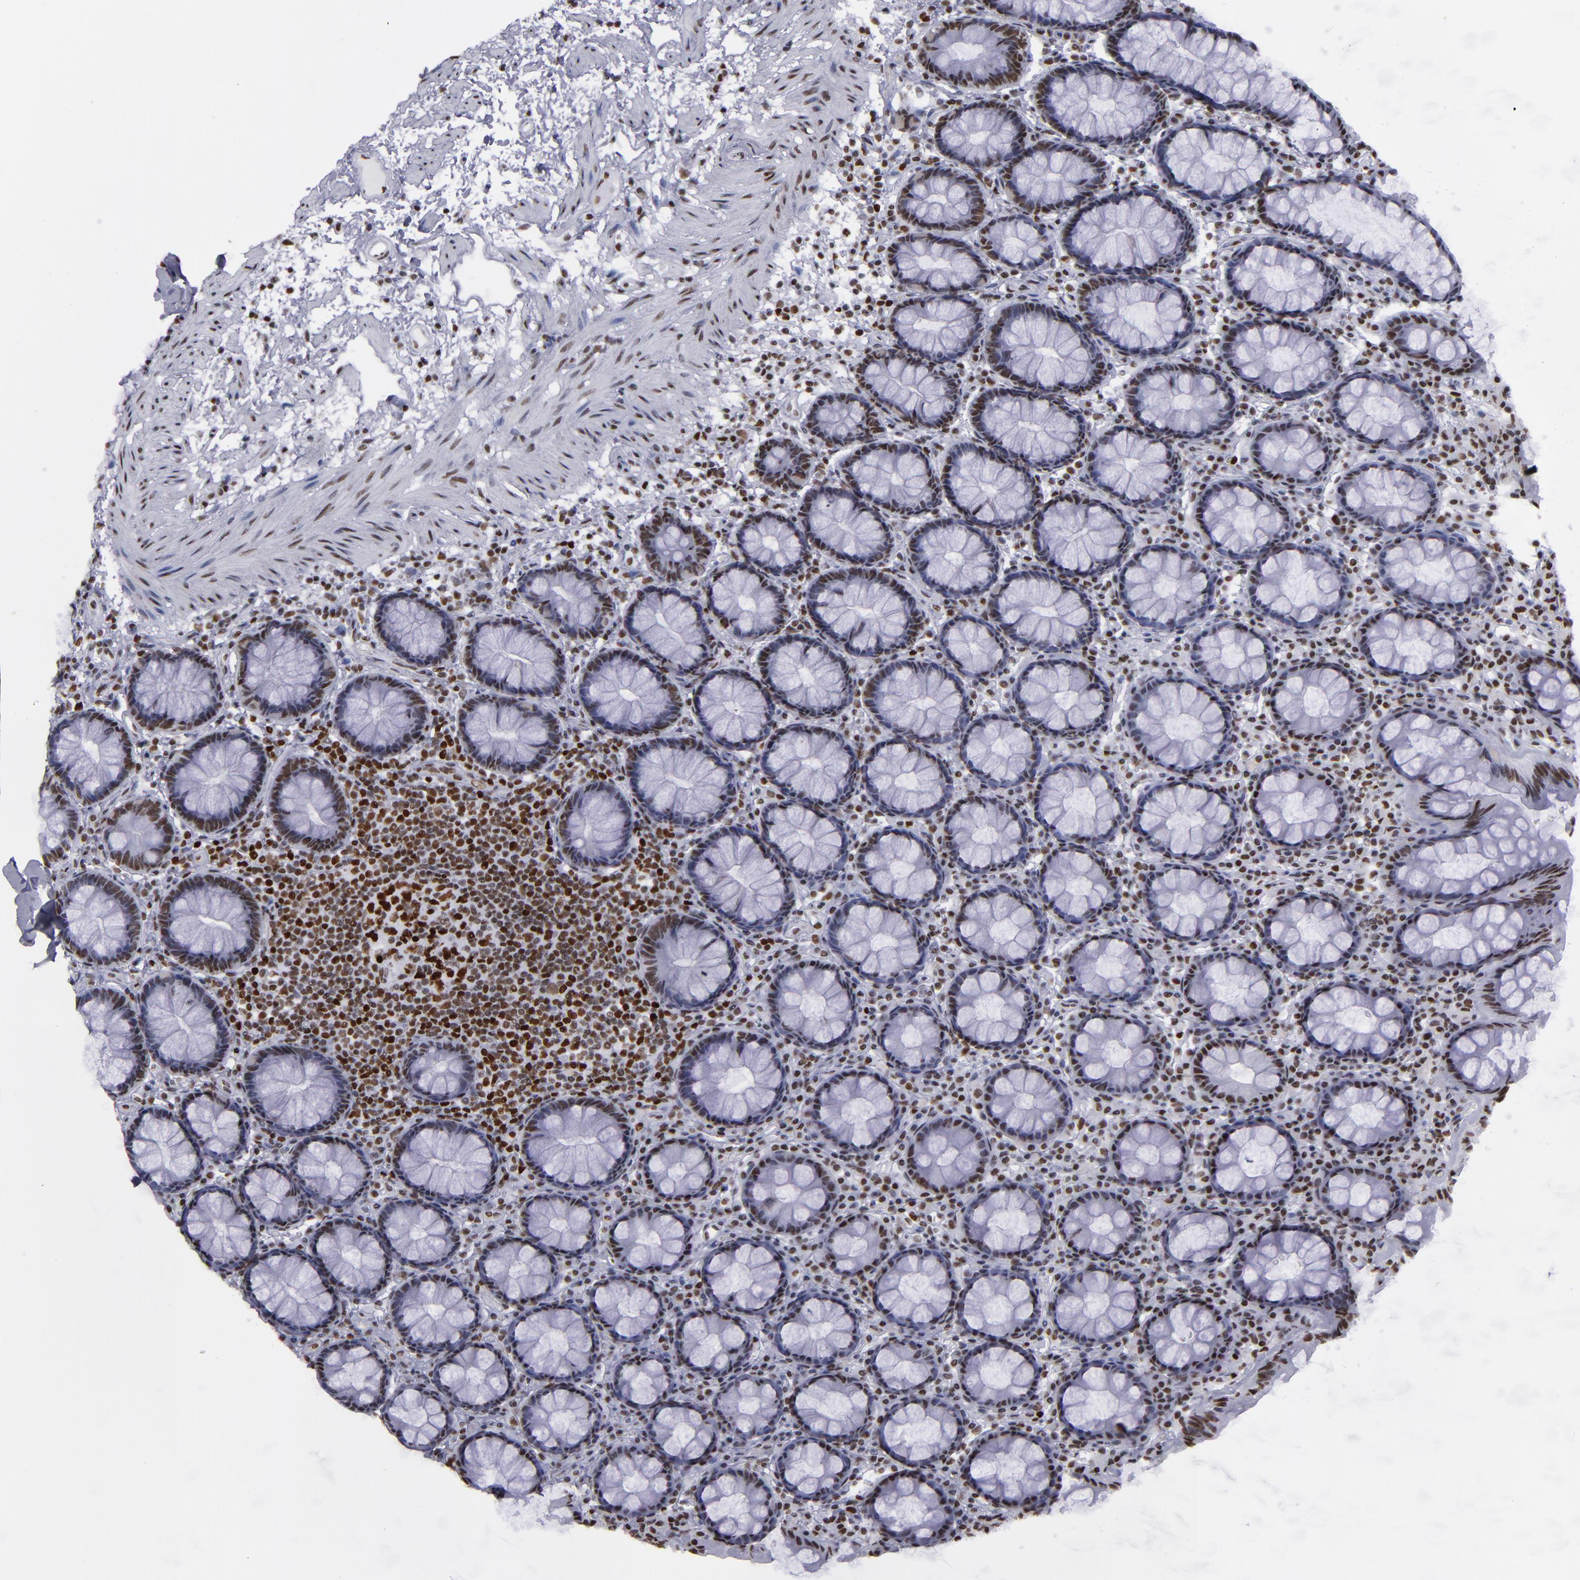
{"staining": {"intensity": "strong", "quantity": "<25%", "location": "nuclear"}, "tissue": "rectum", "cell_type": "Glandular cells", "image_type": "normal", "snomed": [{"axis": "morphology", "description": "Normal tissue, NOS"}, {"axis": "topography", "description": "Rectum"}], "caption": "Protein staining of normal rectum shows strong nuclear expression in about <25% of glandular cells. Immunohistochemistry (ihc) stains the protein of interest in brown and the nuclei are stained blue.", "gene": "TERF2", "patient": {"sex": "male", "age": 92}}